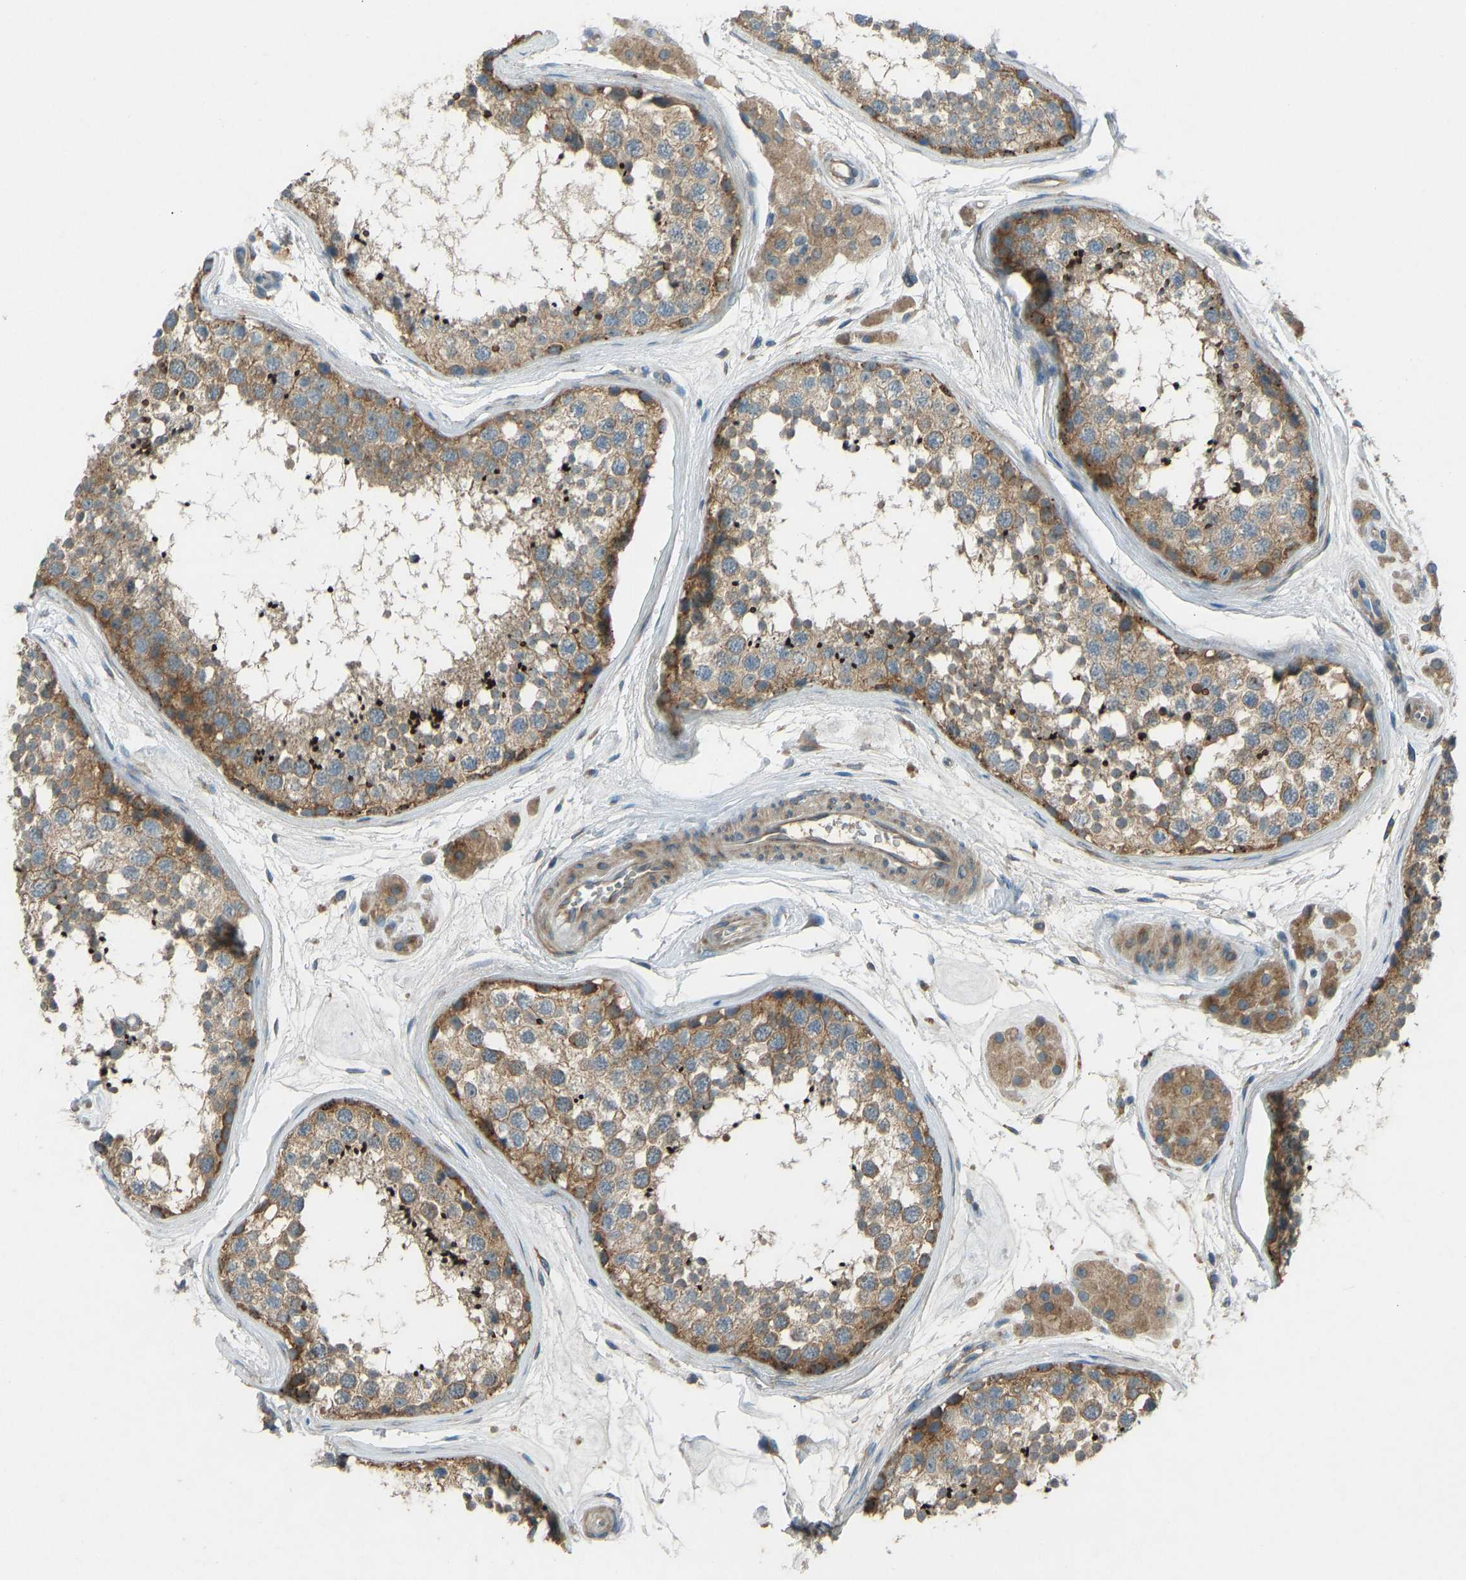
{"staining": {"intensity": "moderate", "quantity": ">75%", "location": "cytoplasmic/membranous"}, "tissue": "testis", "cell_type": "Cells in seminiferous ducts", "image_type": "normal", "snomed": [{"axis": "morphology", "description": "Normal tissue, NOS"}, {"axis": "topography", "description": "Testis"}], "caption": "This is a photomicrograph of IHC staining of normal testis, which shows moderate positivity in the cytoplasmic/membranous of cells in seminiferous ducts.", "gene": "STAU2", "patient": {"sex": "male", "age": 56}}